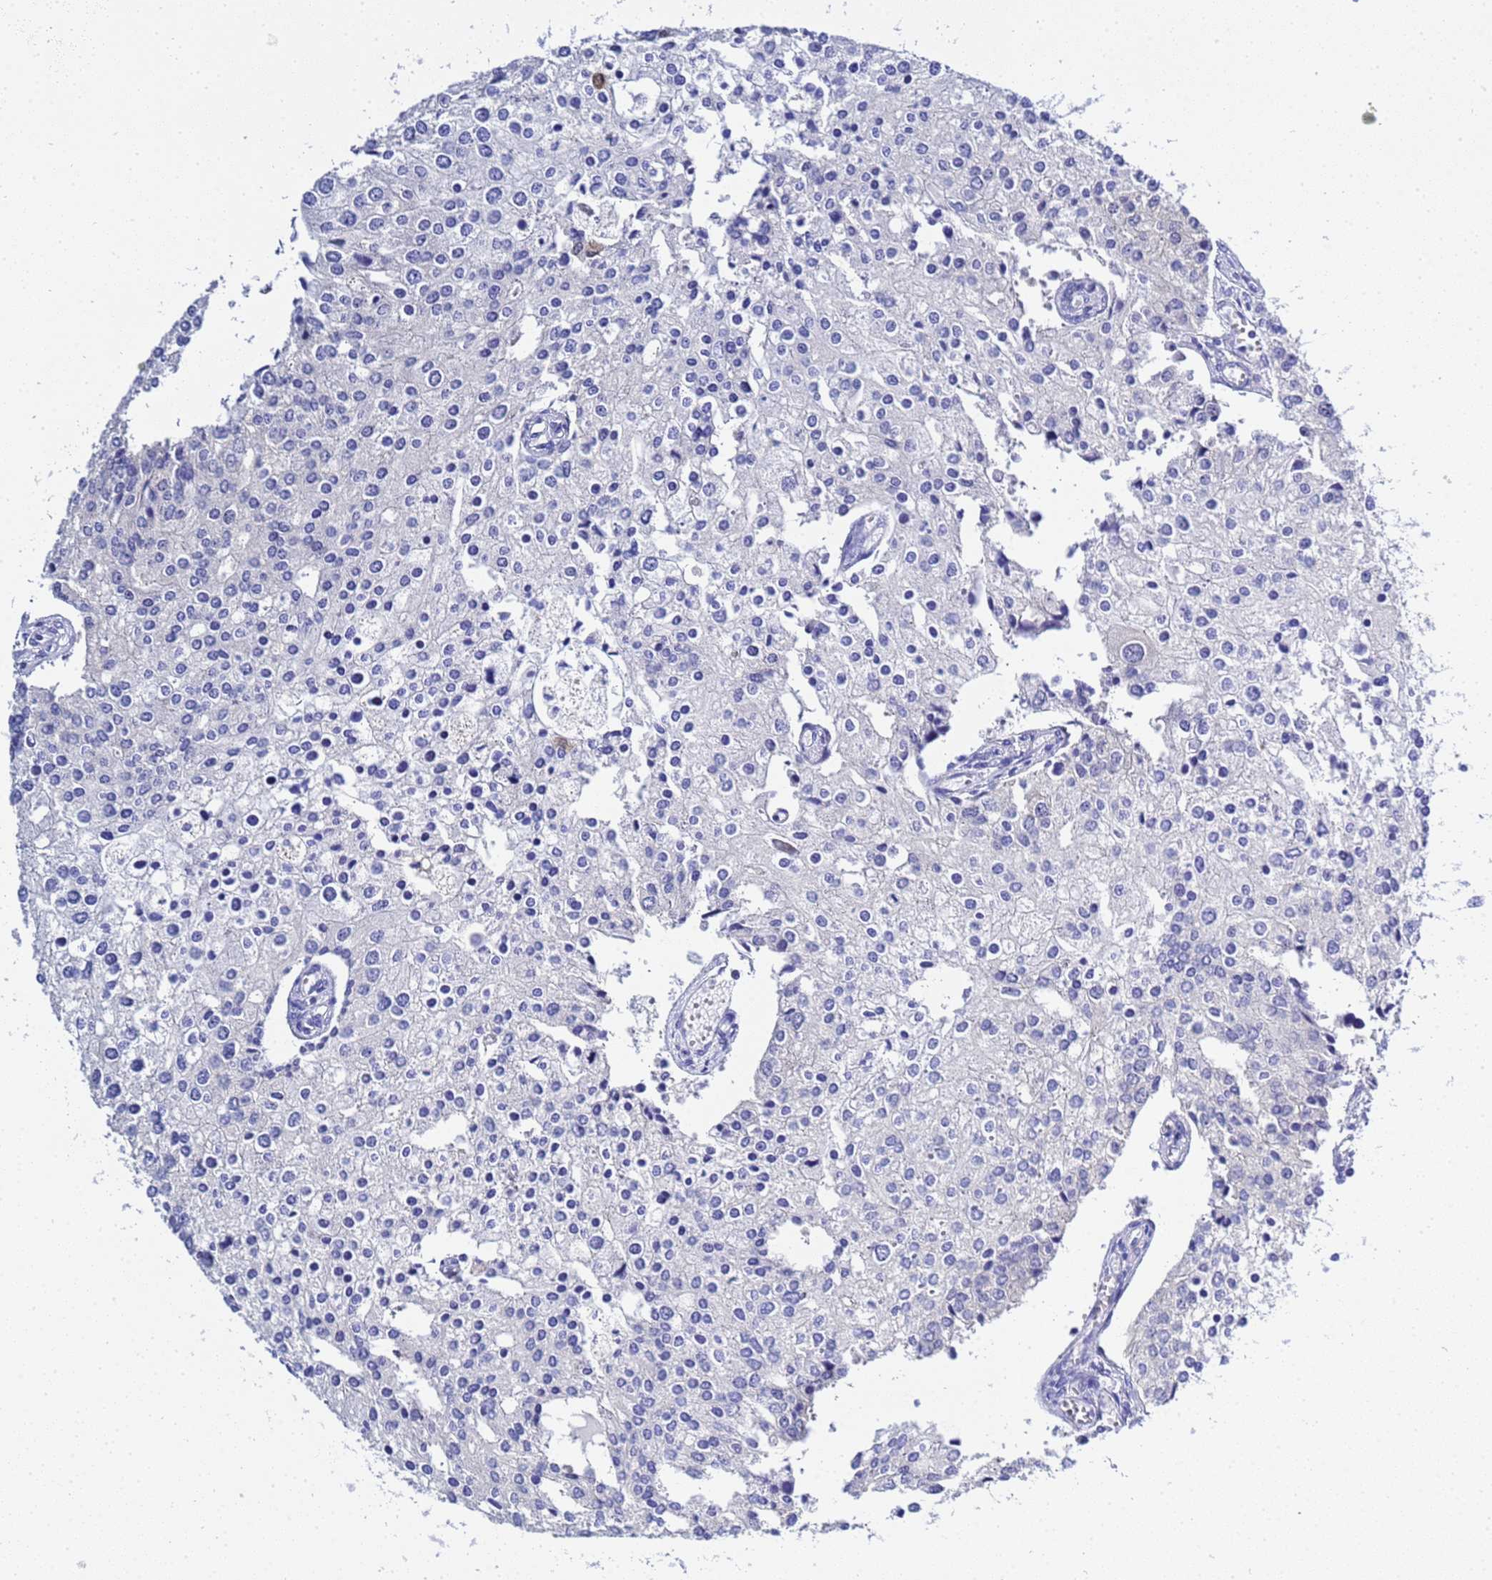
{"staining": {"intensity": "negative", "quantity": "none", "location": "none"}, "tissue": "prostate cancer", "cell_type": "Tumor cells", "image_type": "cancer", "snomed": [{"axis": "morphology", "description": "Adenocarcinoma, High grade"}, {"axis": "topography", "description": "Prostate"}], "caption": "Human prostate cancer stained for a protein using IHC reveals no expression in tumor cells.", "gene": "ACTL6B", "patient": {"sex": "male", "age": 62}}